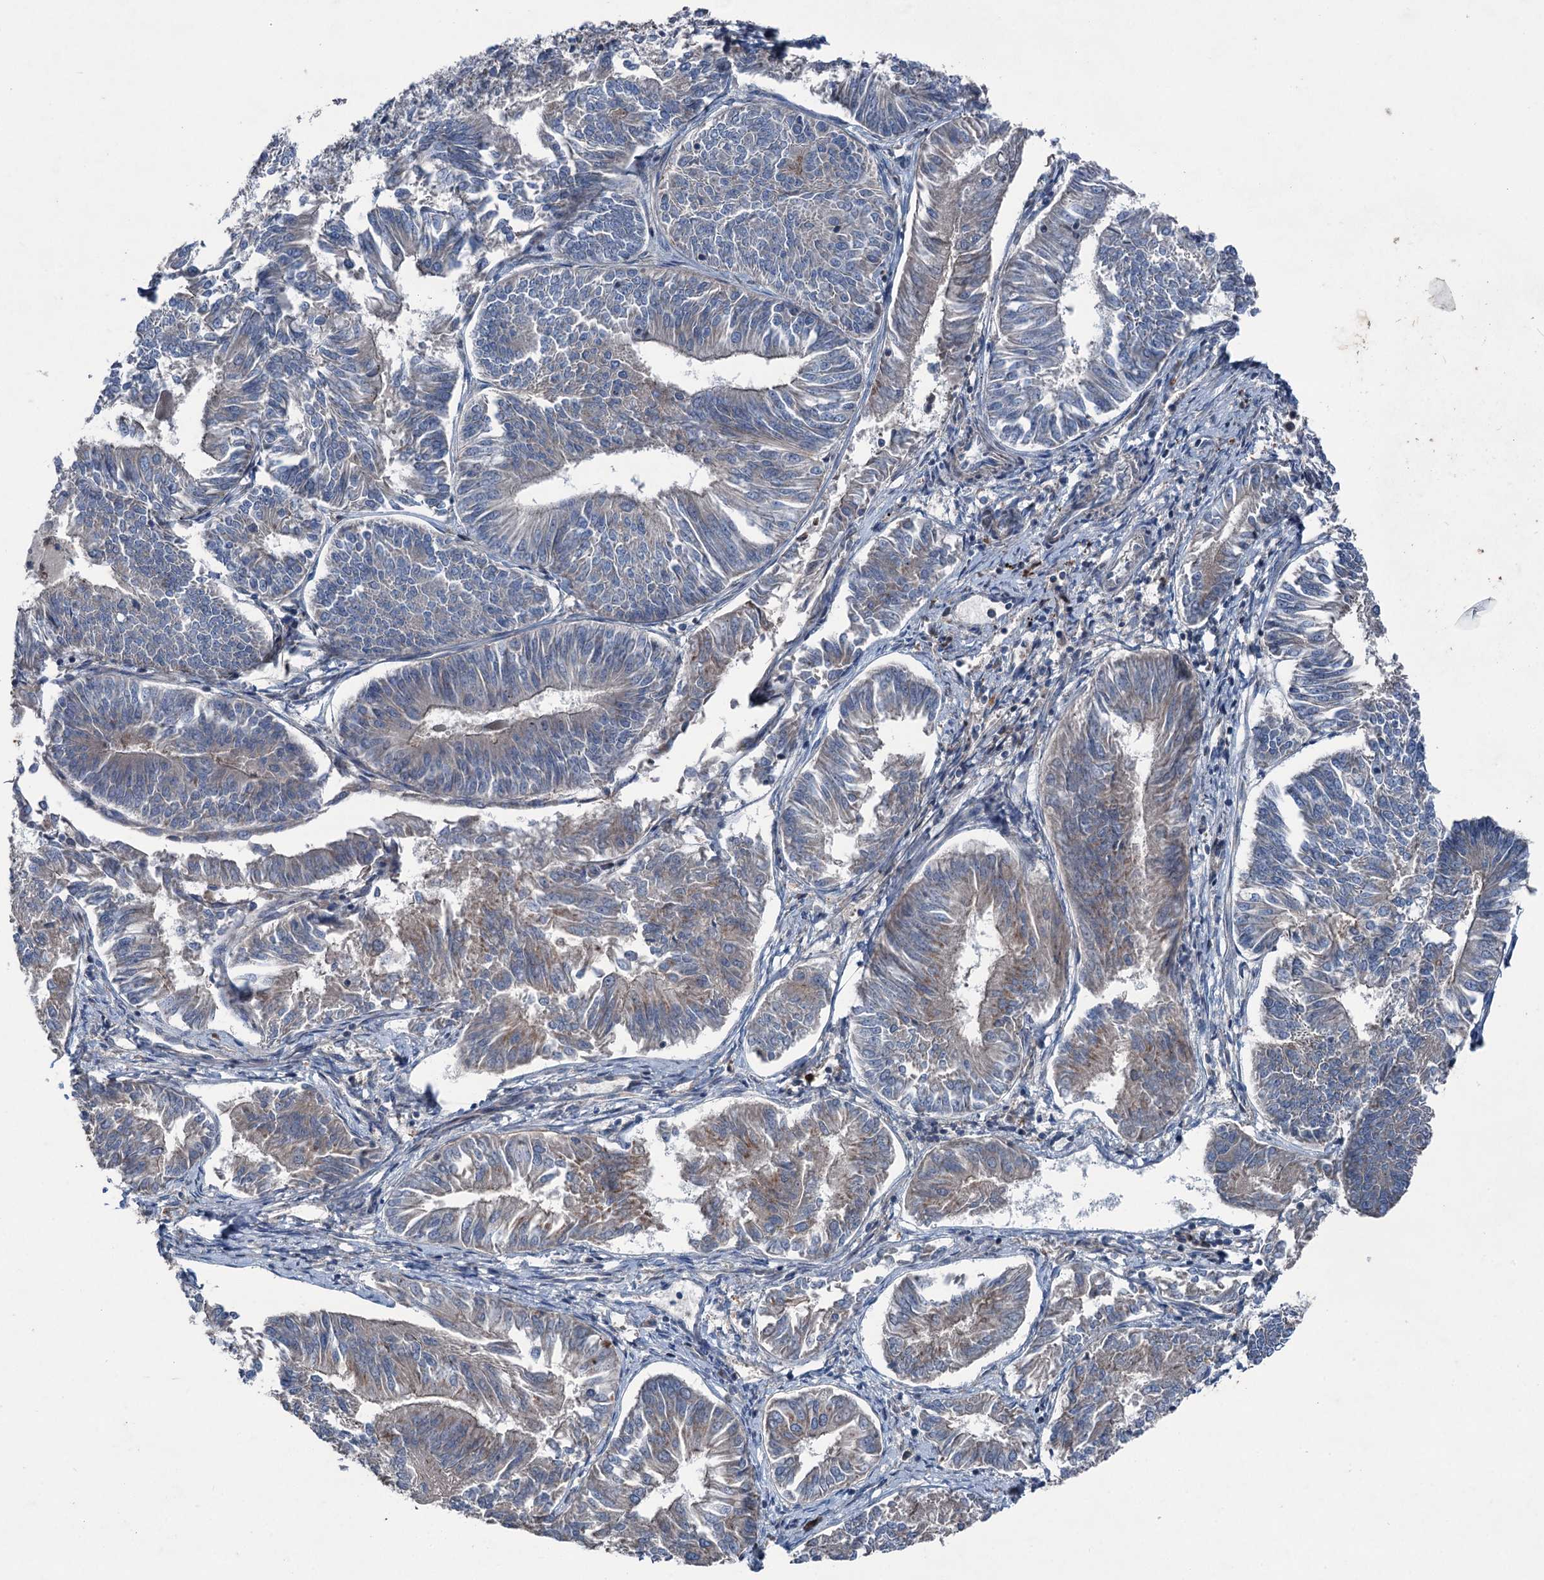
{"staining": {"intensity": "weak", "quantity": "25%-75%", "location": "cytoplasmic/membranous"}, "tissue": "endometrial cancer", "cell_type": "Tumor cells", "image_type": "cancer", "snomed": [{"axis": "morphology", "description": "Adenocarcinoma, NOS"}, {"axis": "topography", "description": "Endometrium"}], "caption": "Endometrial cancer (adenocarcinoma) tissue displays weak cytoplasmic/membranous positivity in about 25%-75% of tumor cells, visualized by immunohistochemistry.", "gene": "RUFY1", "patient": {"sex": "female", "age": 58}}